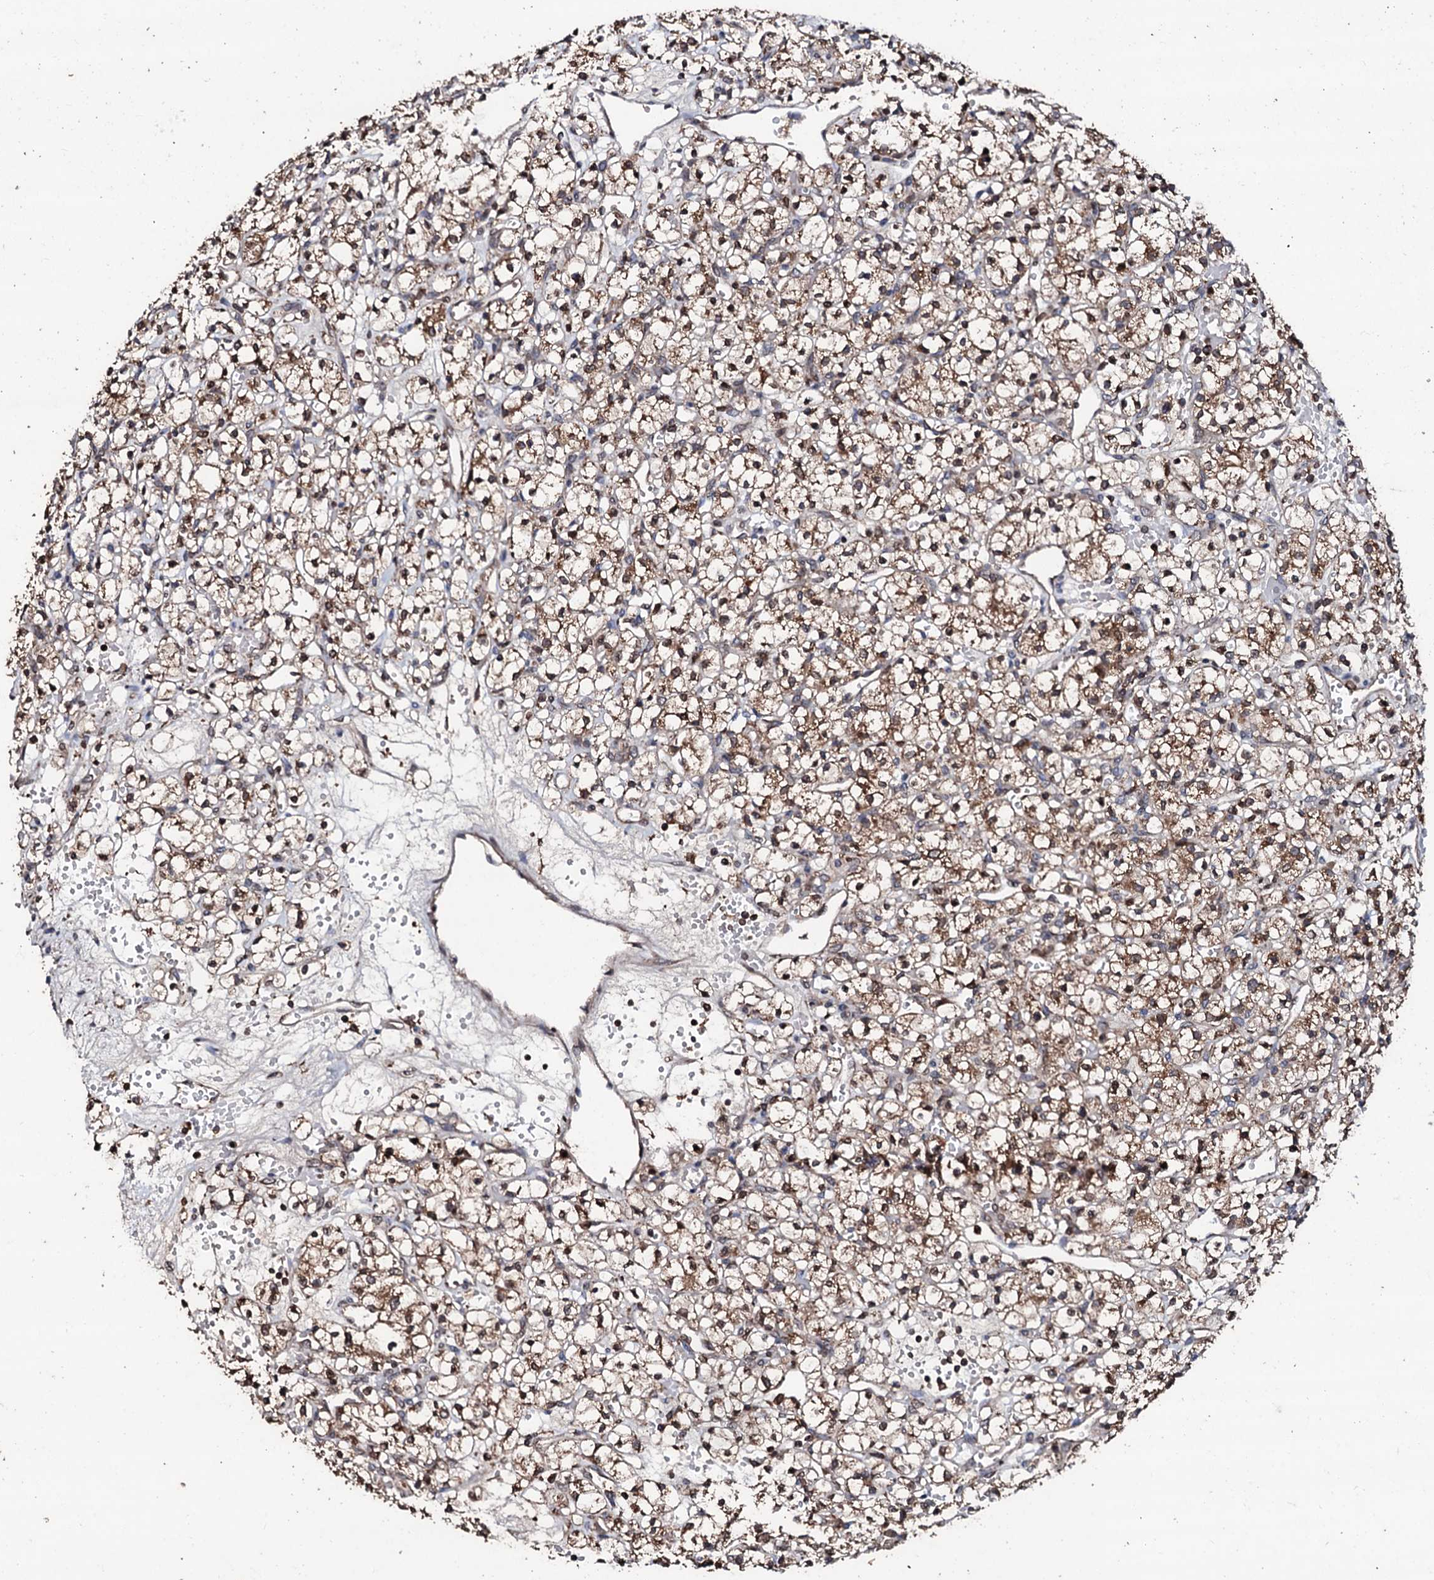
{"staining": {"intensity": "moderate", "quantity": ">75%", "location": "cytoplasmic/membranous"}, "tissue": "renal cancer", "cell_type": "Tumor cells", "image_type": "cancer", "snomed": [{"axis": "morphology", "description": "Adenocarcinoma, NOS"}, {"axis": "topography", "description": "Kidney"}], "caption": "Protein staining of renal adenocarcinoma tissue demonstrates moderate cytoplasmic/membranous expression in about >75% of tumor cells. (Brightfield microscopy of DAB IHC at high magnification).", "gene": "SDHAF2", "patient": {"sex": "female", "age": 59}}